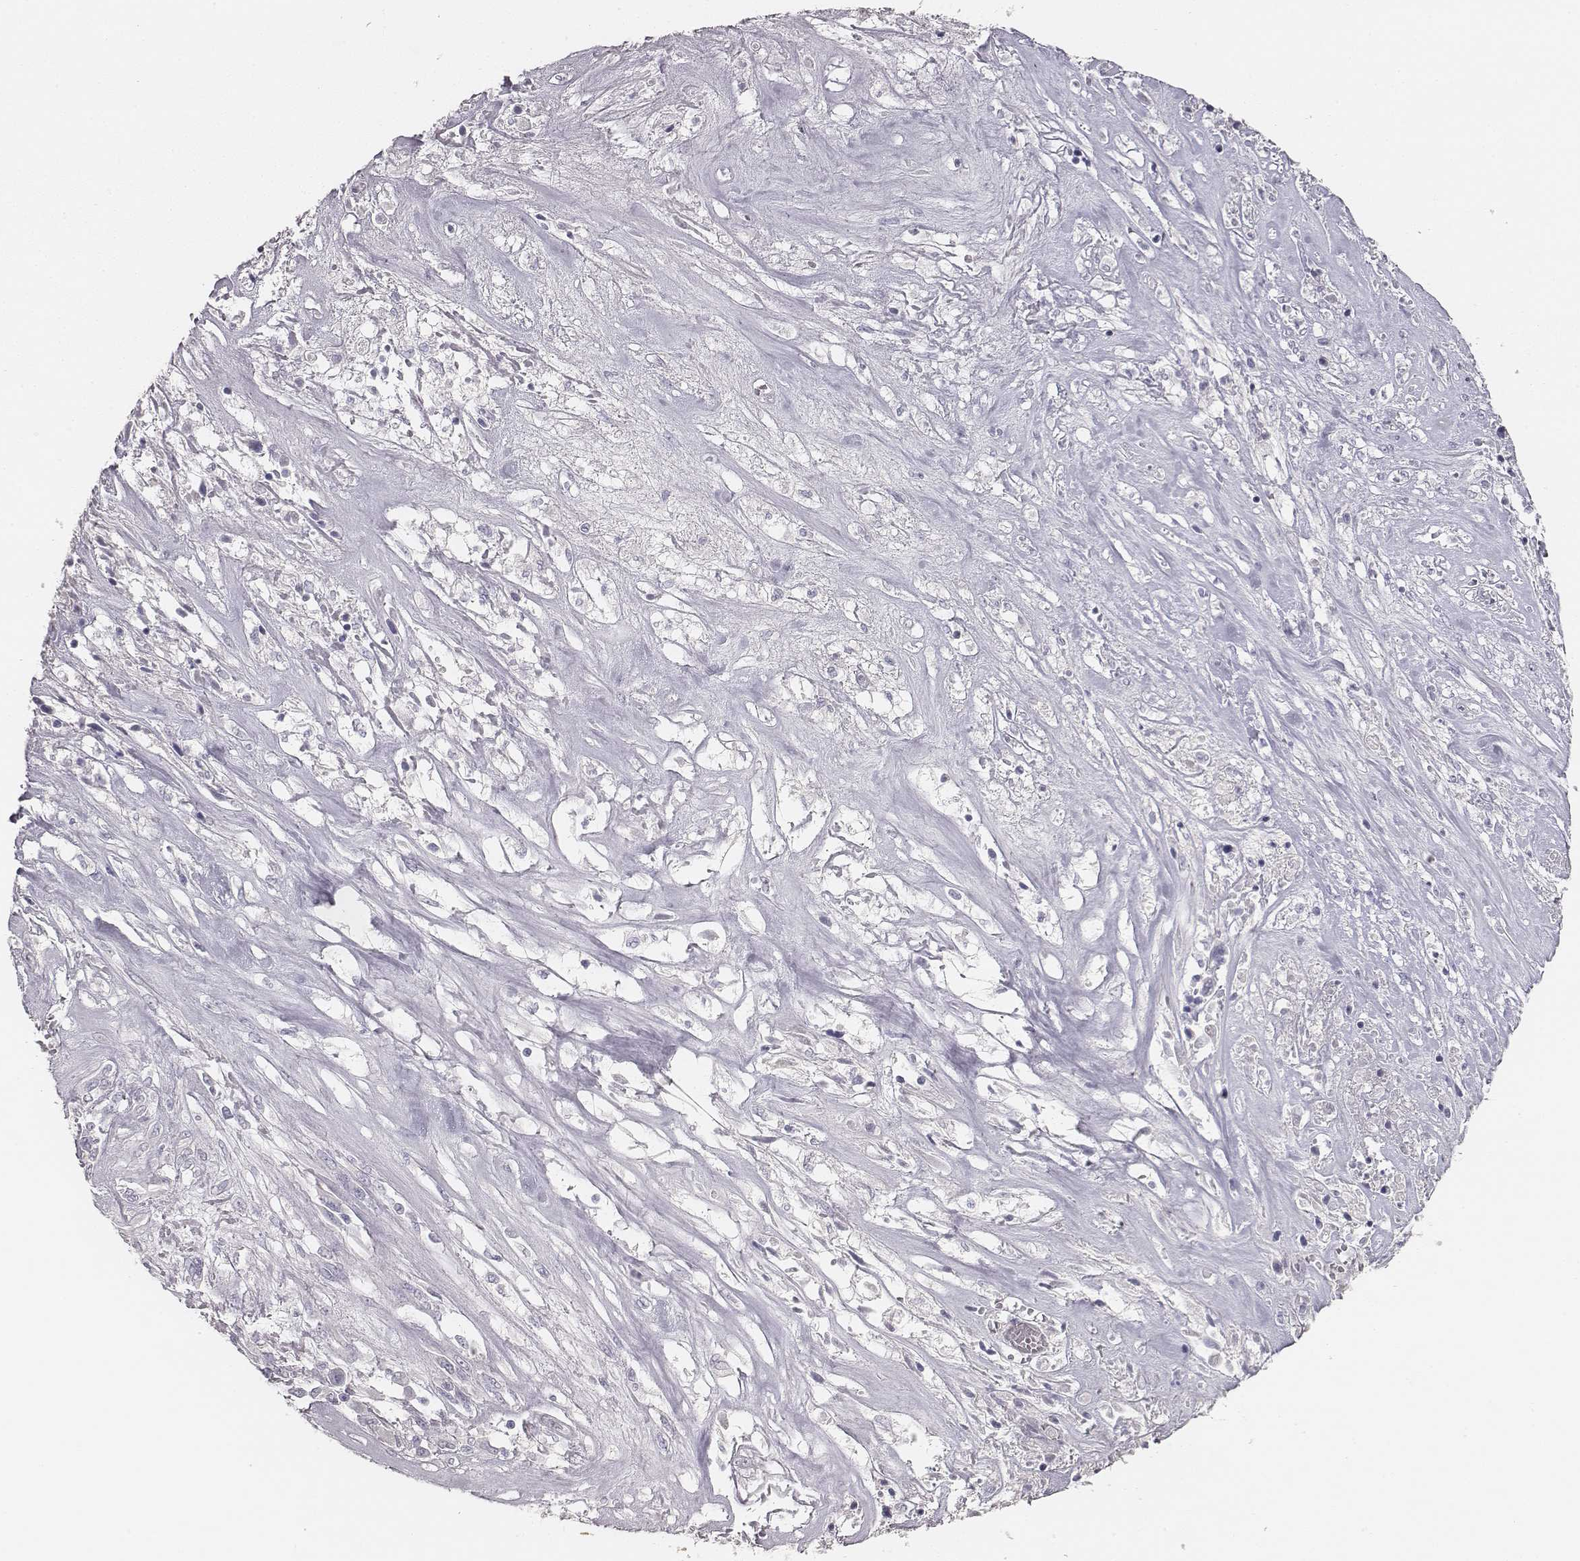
{"staining": {"intensity": "negative", "quantity": "none", "location": "none"}, "tissue": "melanoma", "cell_type": "Tumor cells", "image_type": "cancer", "snomed": [{"axis": "morphology", "description": "Malignant melanoma, NOS"}, {"axis": "topography", "description": "Skin"}], "caption": "The micrograph shows no significant staining in tumor cells of malignant melanoma.", "gene": "MYH6", "patient": {"sex": "female", "age": 91}}